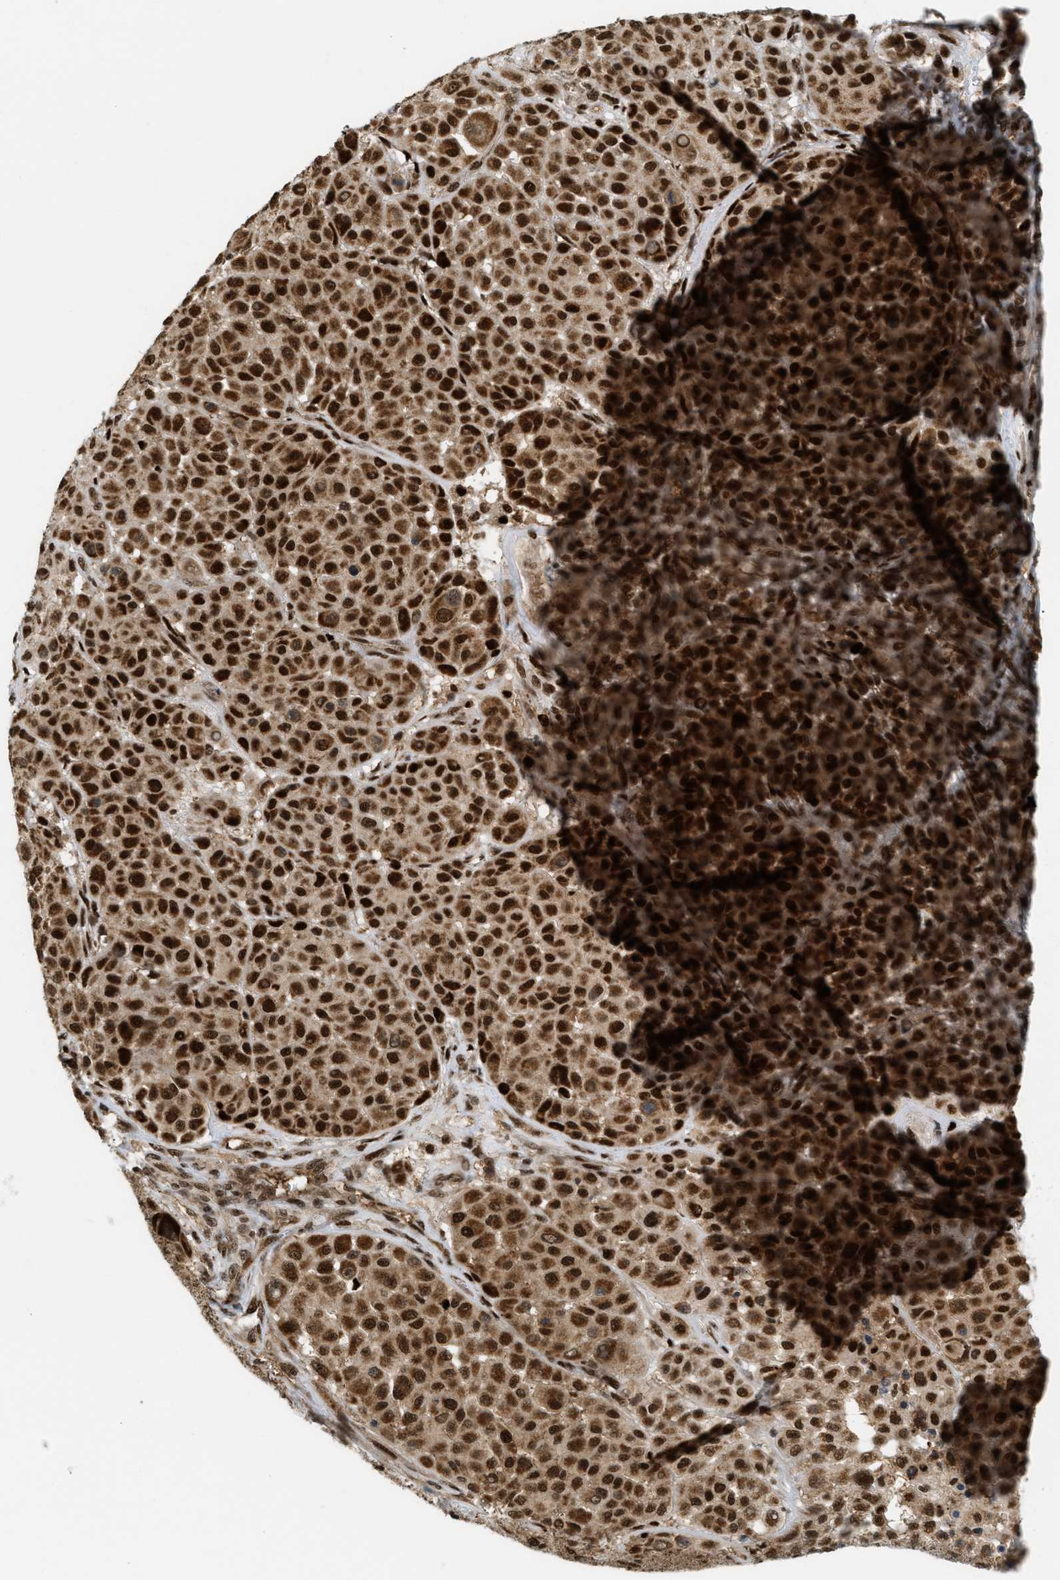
{"staining": {"intensity": "strong", "quantity": ">75%", "location": "cytoplasmic/membranous,nuclear"}, "tissue": "melanoma", "cell_type": "Tumor cells", "image_type": "cancer", "snomed": [{"axis": "morphology", "description": "Malignant melanoma, Metastatic site"}, {"axis": "topography", "description": "Soft tissue"}], "caption": "Immunohistochemistry (DAB (3,3'-diaminobenzidine)) staining of human melanoma demonstrates strong cytoplasmic/membranous and nuclear protein staining in approximately >75% of tumor cells. (DAB = brown stain, brightfield microscopy at high magnification).", "gene": "TLK1", "patient": {"sex": "male", "age": 41}}